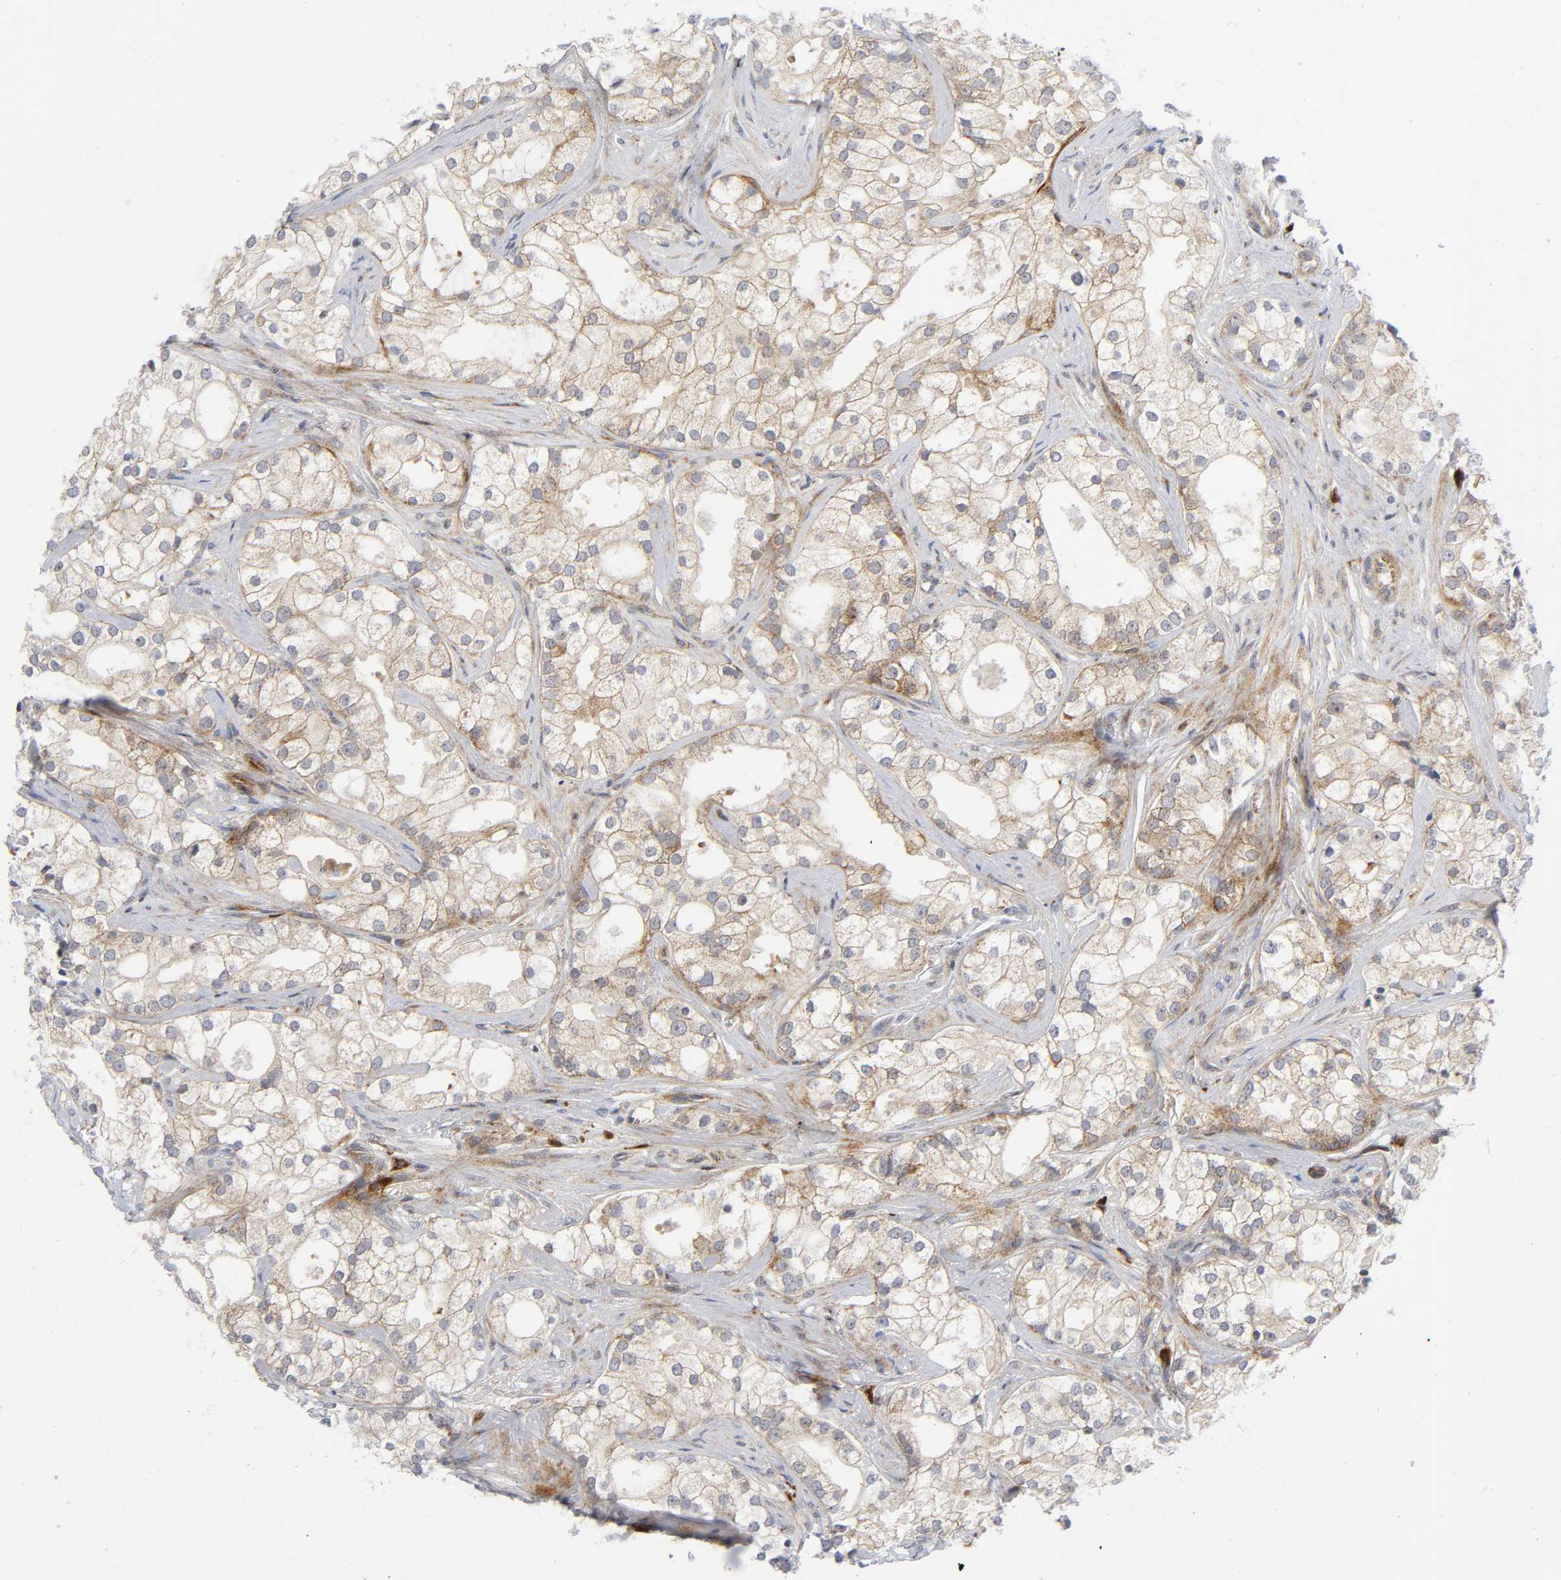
{"staining": {"intensity": "moderate", "quantity": ">75%", "location": "cytoplasmic/membranous"}, "tissue": "prostate cancer", "cell_type": "Tumor cells", "image_type": "cancer", "snomed": [{"axis": "morphology", "description": "Adenocarcinoma, Low grade"}, {"axis": "topography", "description": "Prostate"}], "caption": "Approximately >75% of tumor cells in human prostate cancer show moderate cytoplasmic/membranous protein expression as visualized by brown immunohistochemical staining.", "gene": "EIF5", "patient": {"sex": "male", "age": 58}}